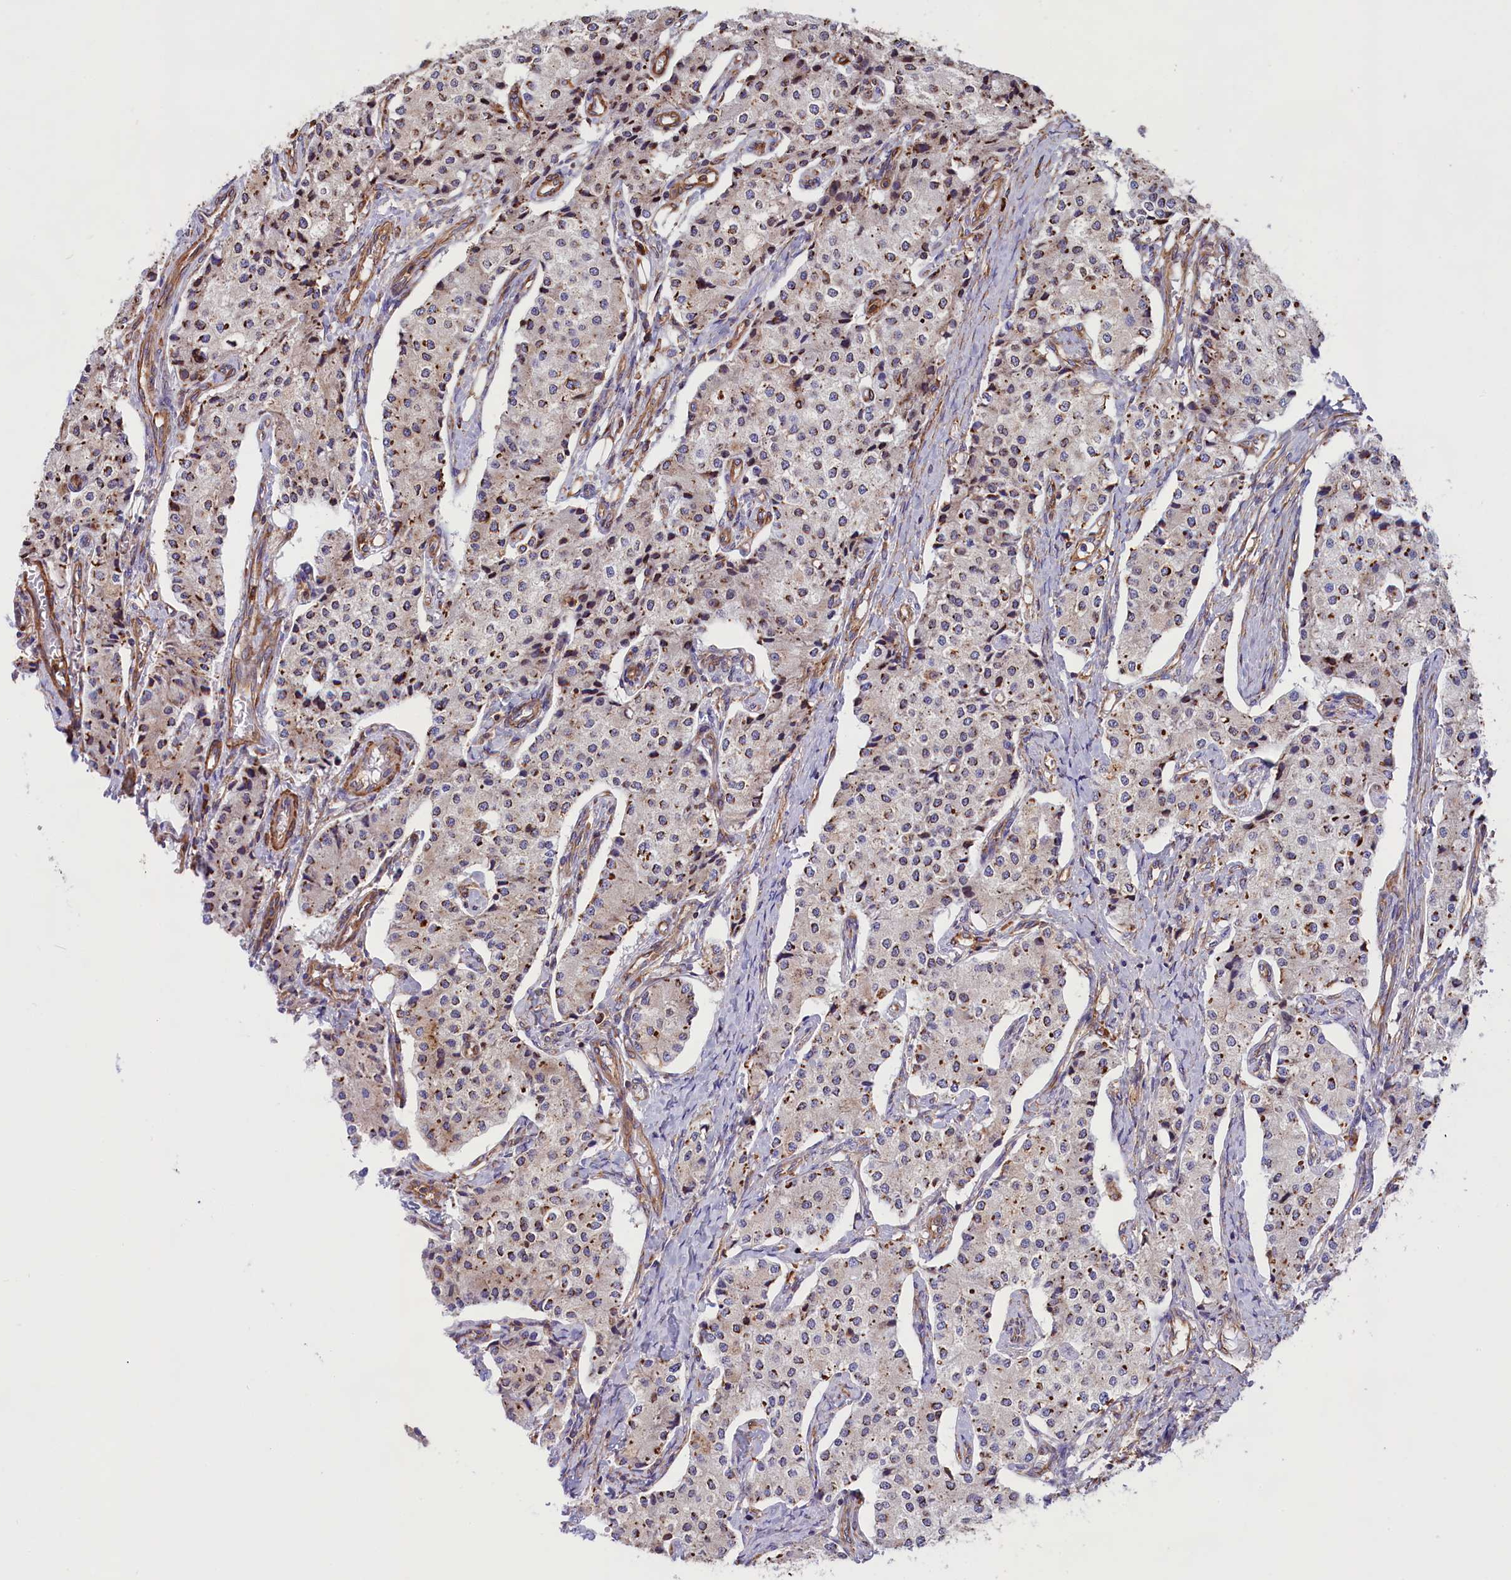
{"staining": {"intensity": "moderate", "quantity": ">75%", "location": "cytoplasmic/membranous"}, "tissue": "carcinoid", "cell_type": "Tumor cells", "image_type": "cancer", "snomed": [{"axis": "morphology", "description": "Carcinoid, malignant, NOS"}, {"axis": "topography", "description": "Colon"}], "caption": "Malignant carcinoid tissue demonstrates moderate cytoplasmic/membranous positivity in approximately >75% of tumor cells, visualized by immunohistochemistry.", "gene": "GYS1", "patient": {"sex": "female", "age": 52}}